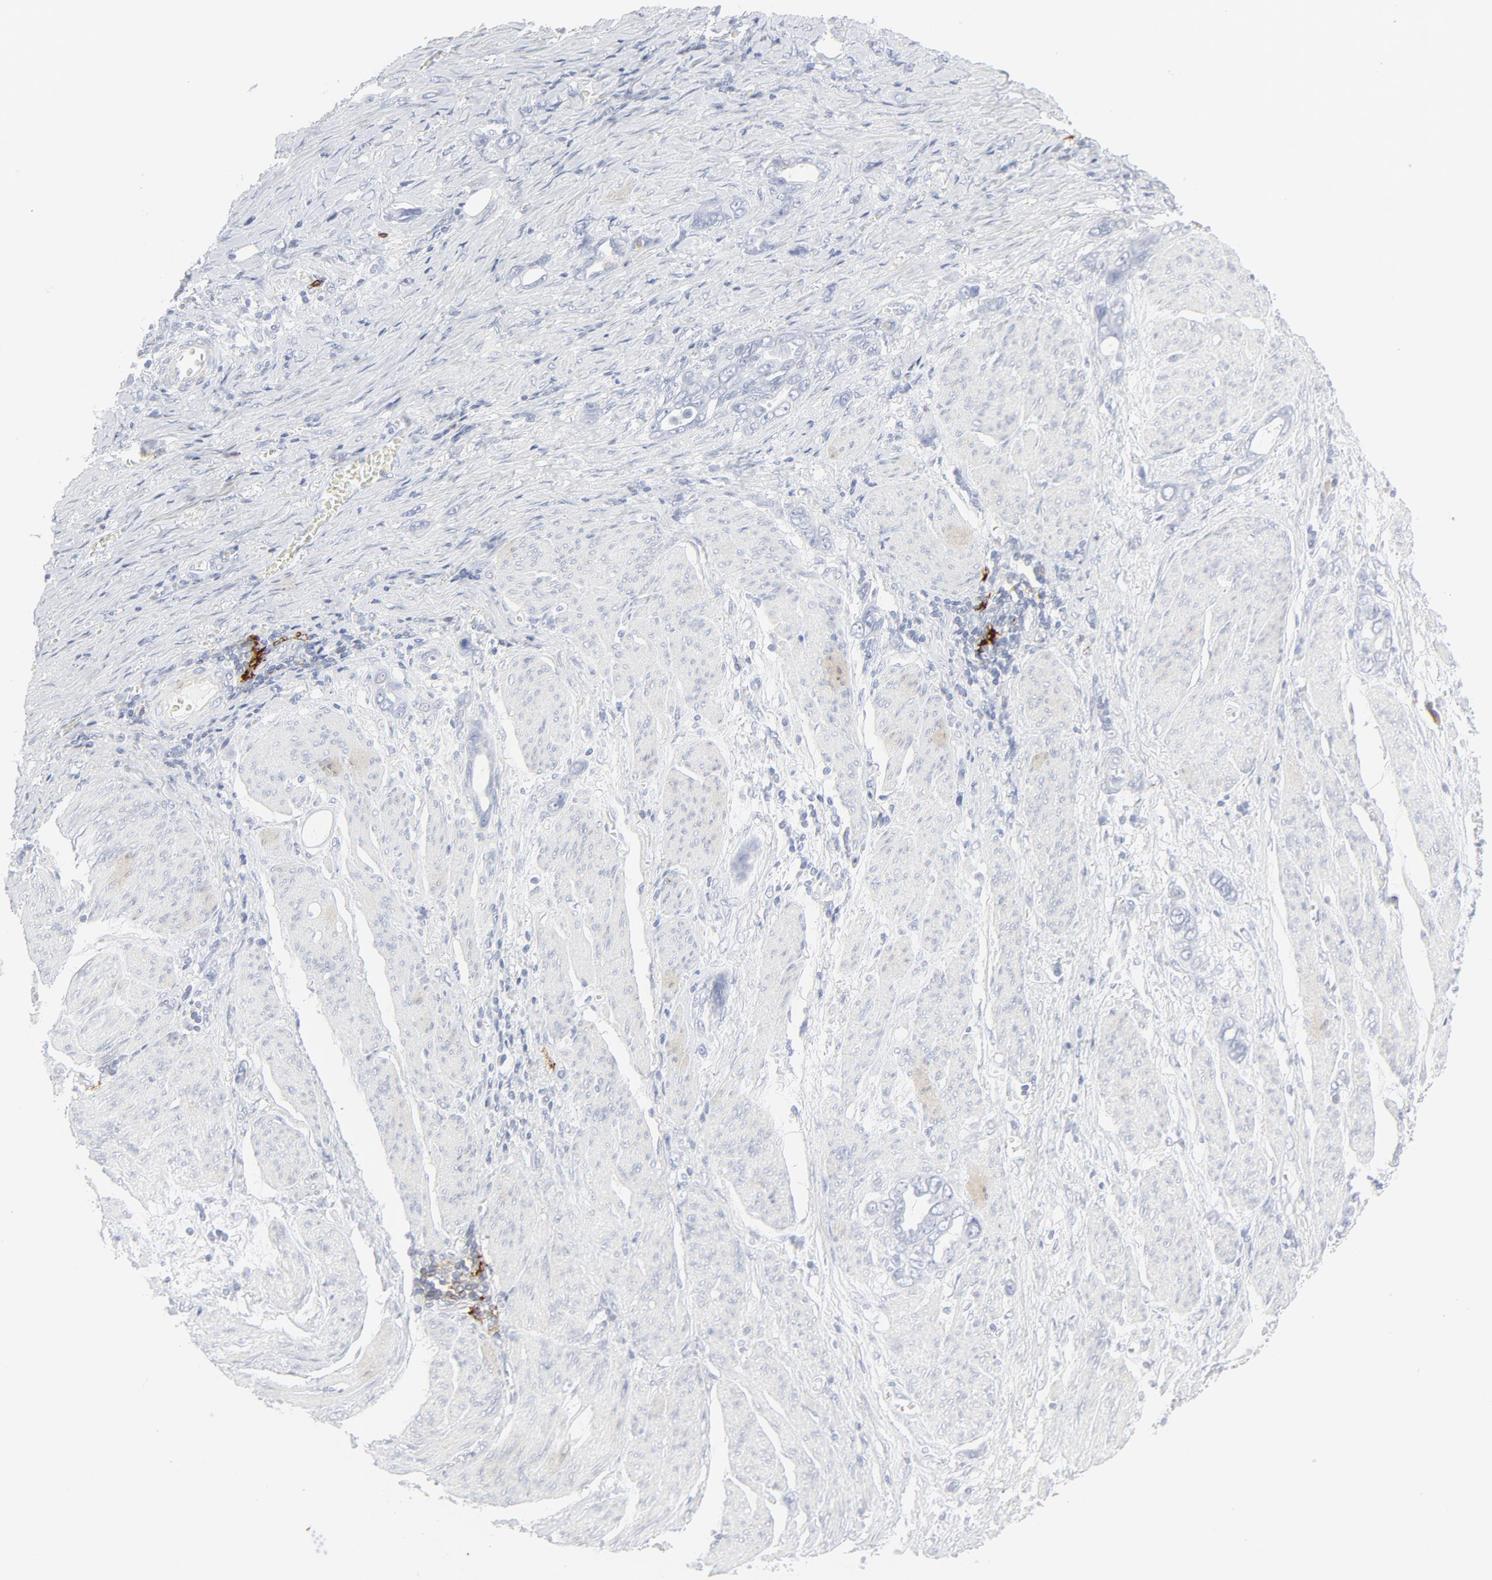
{"staining": {"intensity": "negative", "quantity": "none", "location": "none"}, "tissue": "stomach cancer", "cell_type": "Tumor cells", "image_type": "cancer", "snomed": [{"axis": "morphology", "description": "Adenocarcinoma, NOS"}, {"axis": "topography", "description": "Stomach"}], "caption": "This is an immunohistochemistry micrograph of stomach cancer (adenocarcinoma). There is no staining in tumor cells.", "gene": "CCR7", "patient": {"sex": "male", "age": 78}}